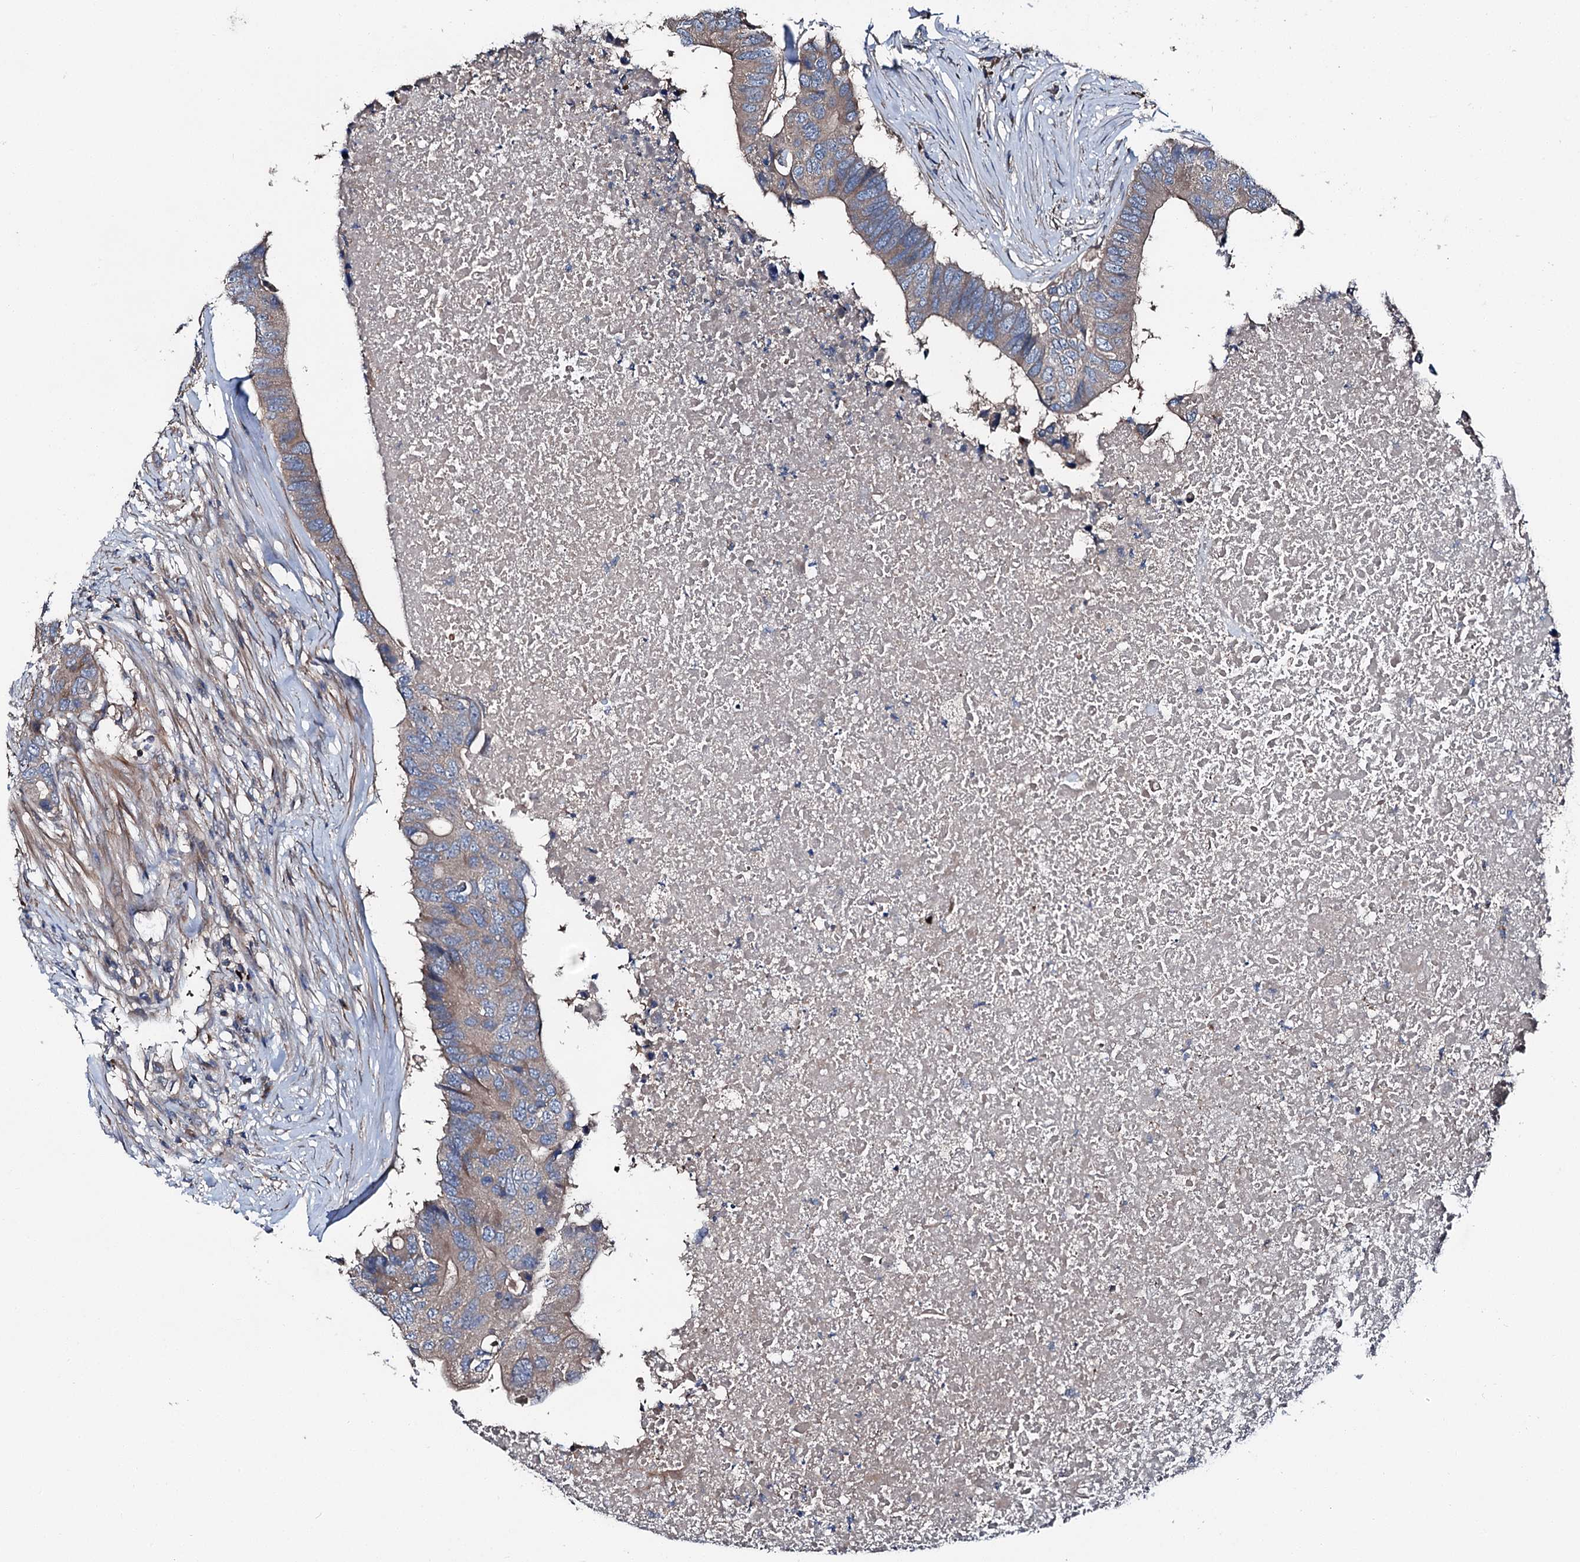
{"staining": {"intensity": "weak", "quantity": ">75%", "location": "cytoplasmic/membranous"}, "tissue": "colorectal cancer", "cell_type": "Tumor cells", "image_type": "cancer", "snomed": [{"axis": "morphology", "description": "Adenocarcinoma, NOS"}, {"axis": "topography", "description": "Colon"}], "caption": "Protein staining exhibits weak cytoplasmic/membranous expression in approximately >75% of tumor cells in adenocarcinoma (colorectal).", "gene": "SLC22A25", "patient": {"sex": "male", "age": 71}}